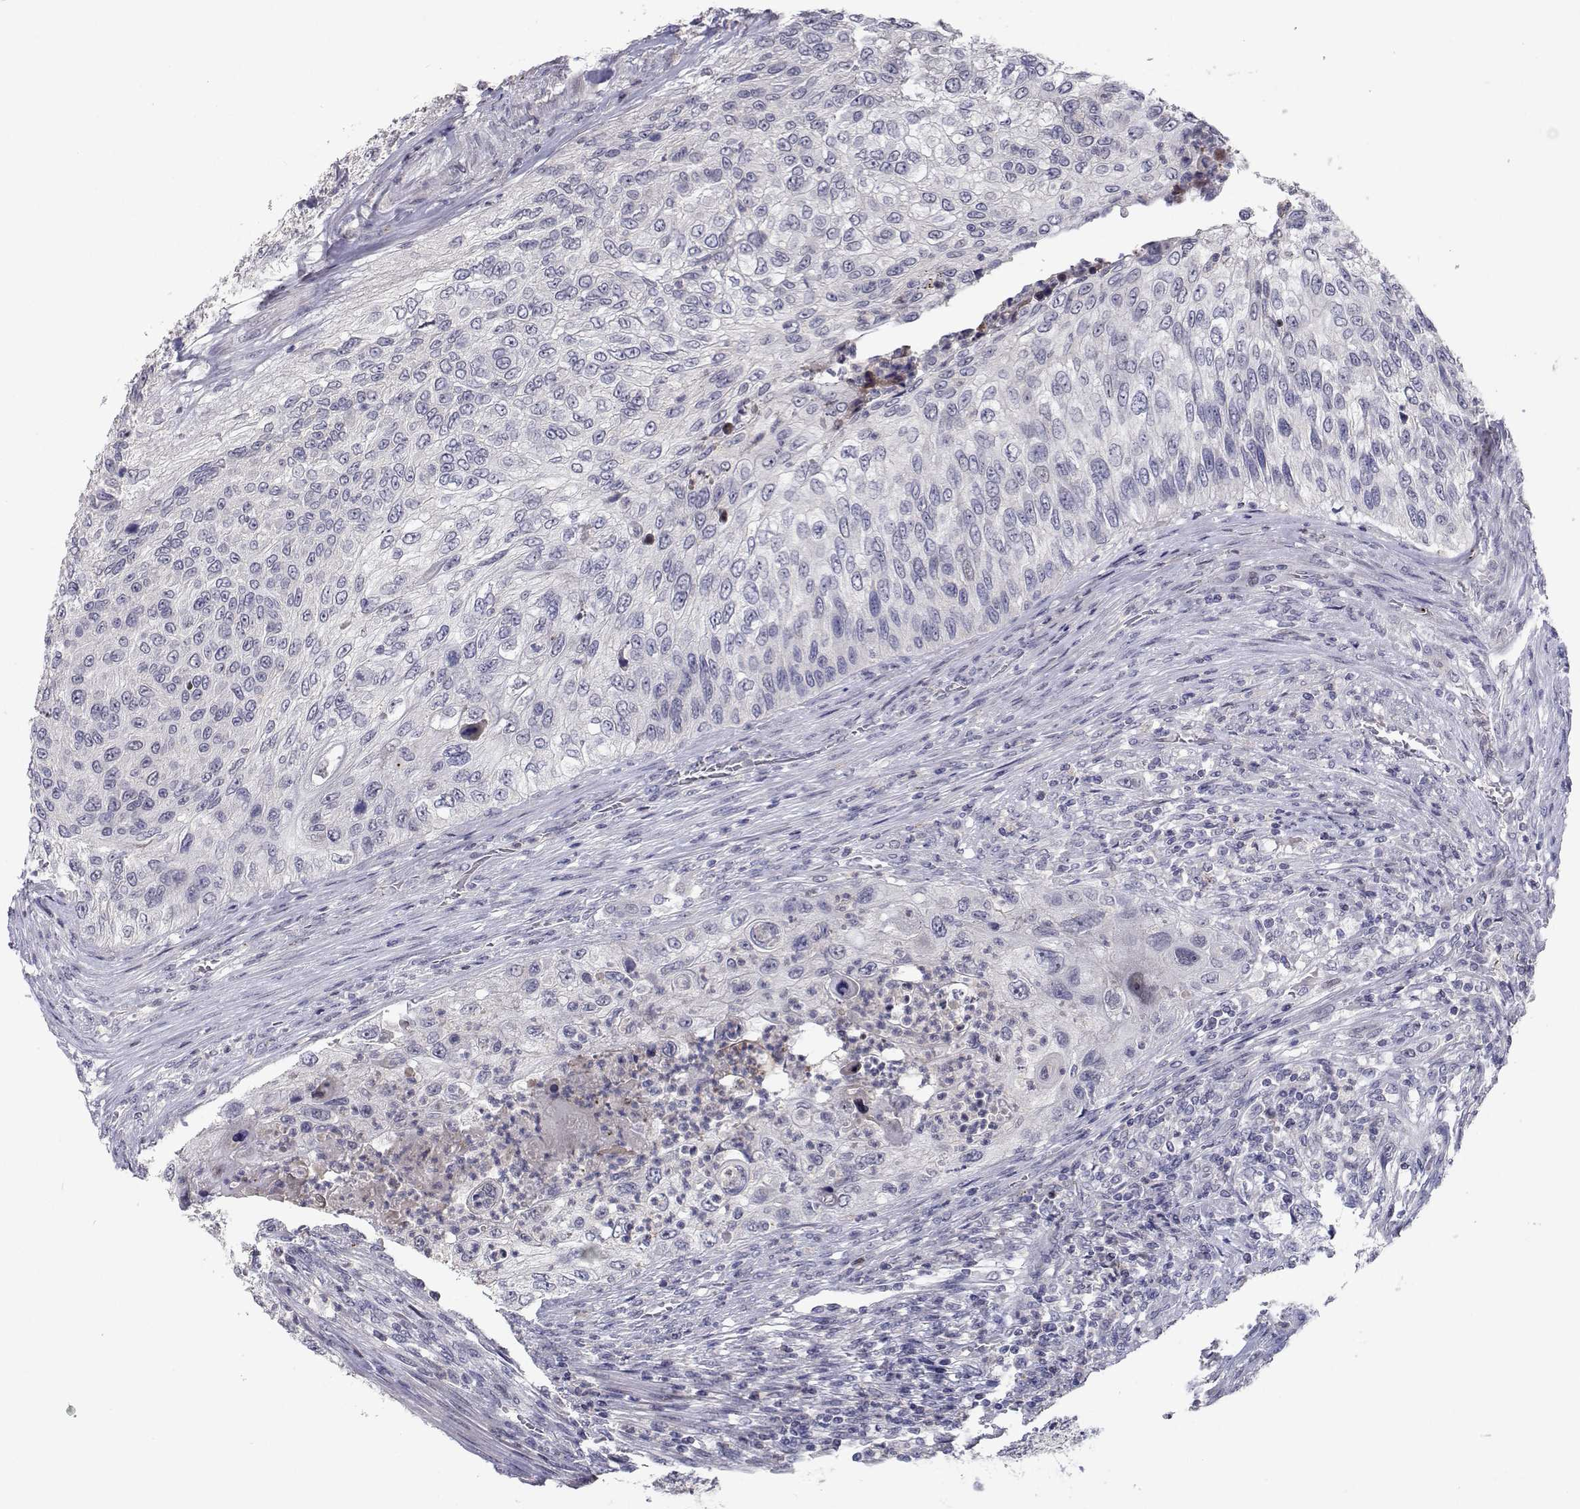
{"staining": {"intensity": "negative", "quantity": "none", "location": "none"}, "tissue": "urothelial cancer", "cell_type": "Tumor cells", "image_type": "cancer", "snomed": [{"axis": "morphology", "description": "Urothelial carcinoma, High grade"}, {"axis": "topography", "description": "Urinary bladder"}], "caption": "There is no significant positivity in tumor cells of urothelial cancer.", "gene": "RBPJL", "patient": {"sex": "female", "age": 60}}